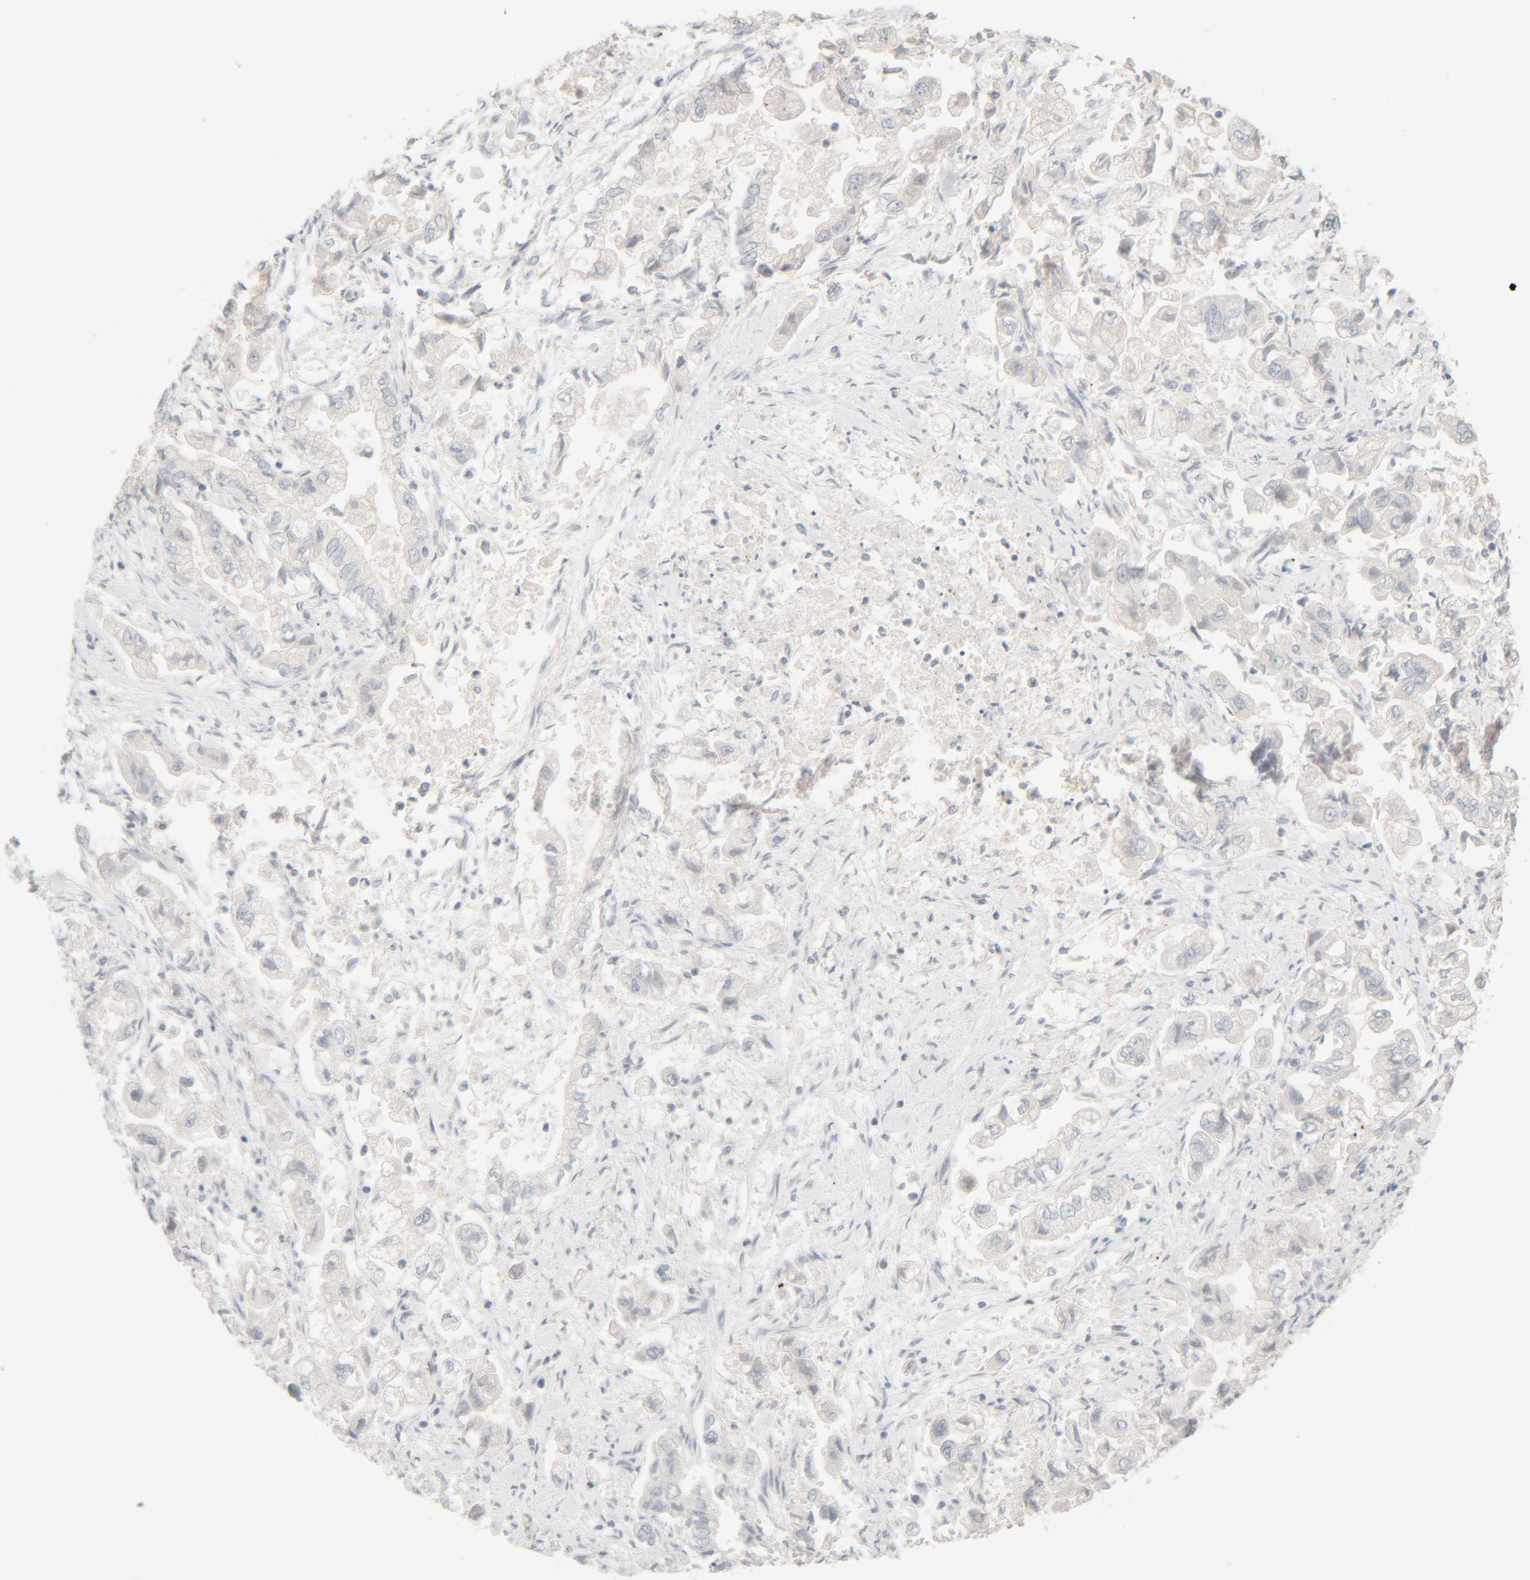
{"staining": {"intensity": "negative", "quantity": "none", "location": "none"}, "tissue": "stomach cancer", "cell_type": "Tumor cells", "image_type": "cancer", "snomed": [{"axis": "morphology", "description": "Normal tissue, NOS"}, {"axis": "morphology", "description": "Adenocarcinoma, NOS"}, {"axis": "topography", "description": "Stomach"}], "caption": "Stomach adenocarcinoma stained for a protein using IHC exhibits no staining tumor cells.", "gene": "RIDA", "patient": {"sex": "male", "age": 62}}